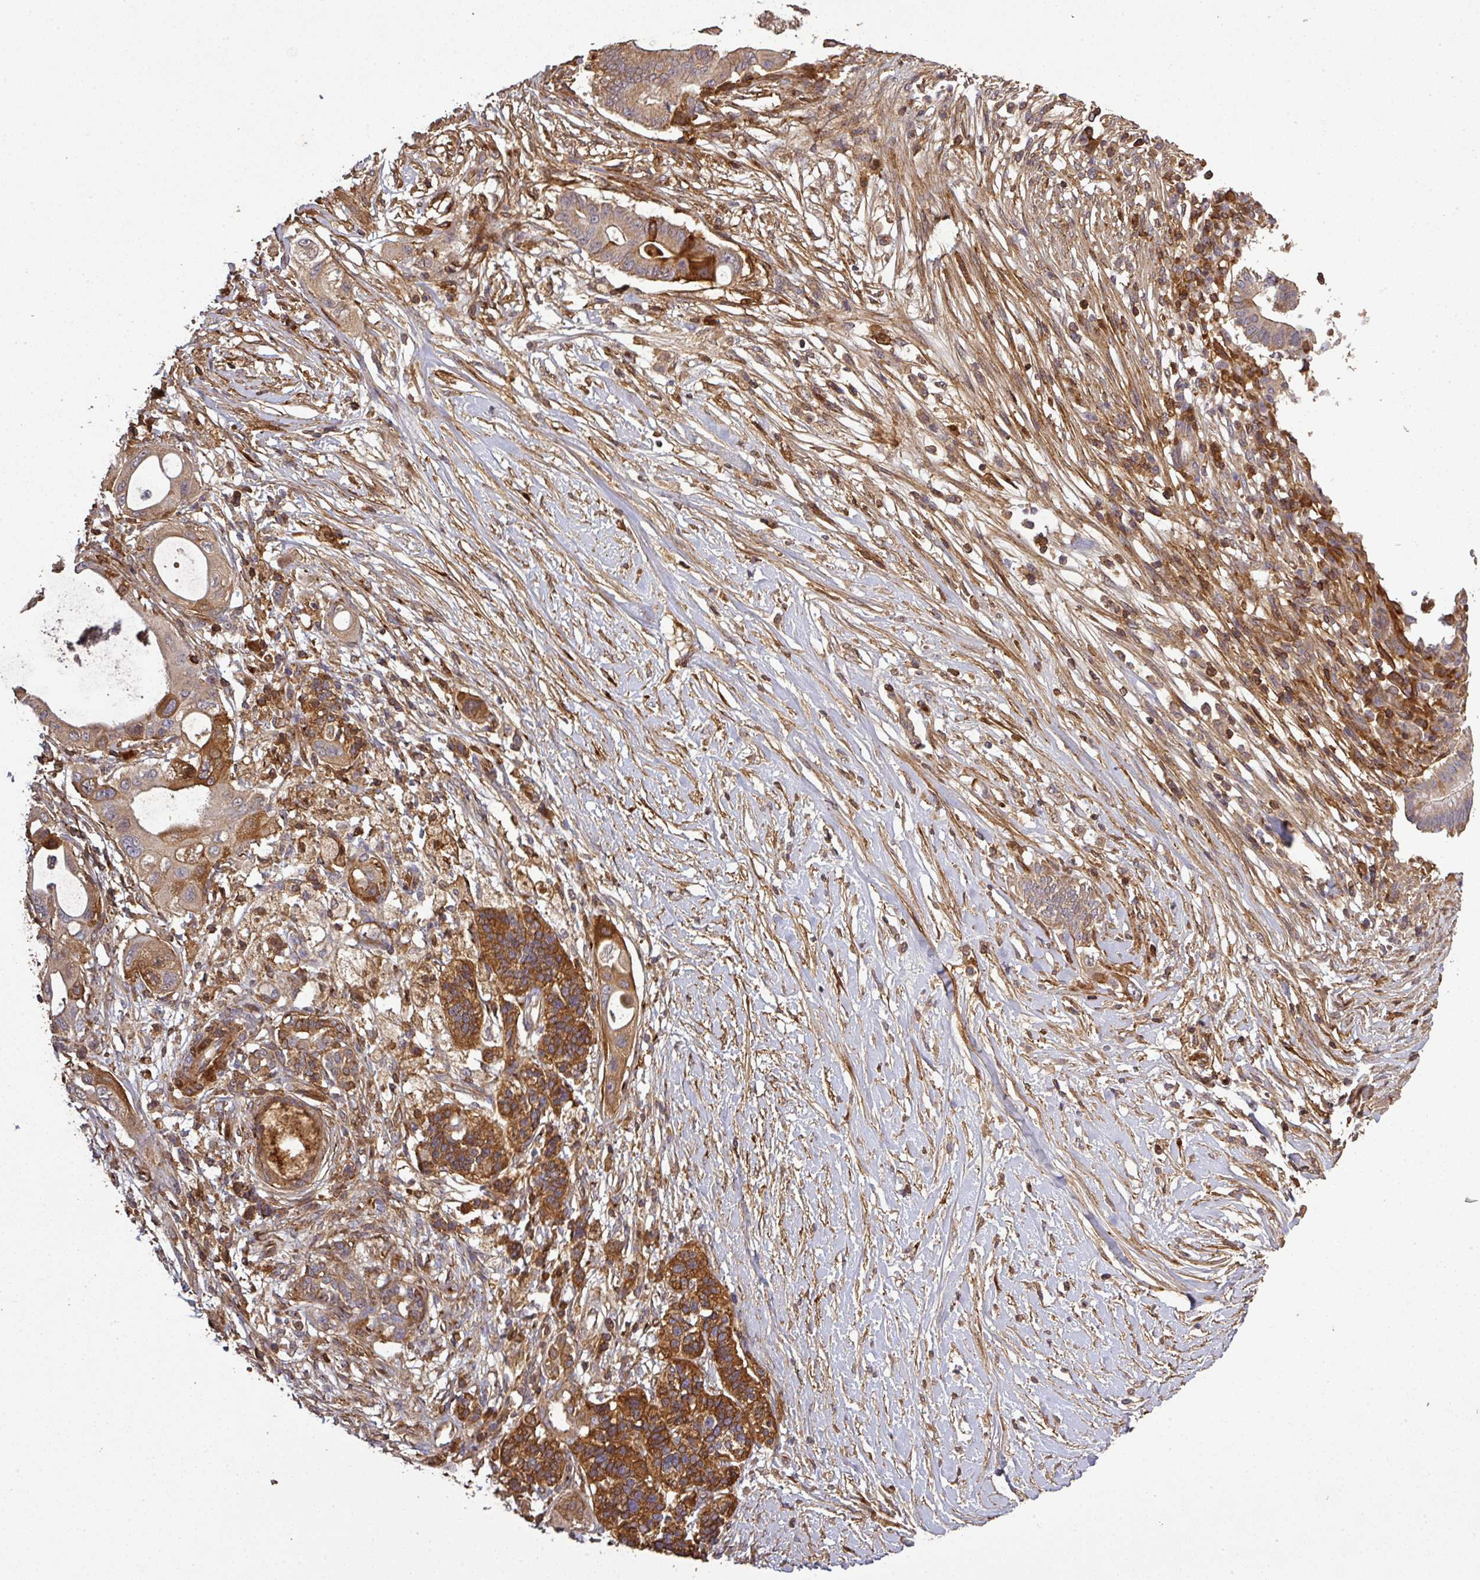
{"staining": {"intensity": "weak", "quantity": ">75%", "location": "cytoplasmic/membranous"}, "tissue": "pancreatic cancer", "cell_type": "Tumor cells", "image_type": "cancer", "snomed": [{"axis": "morphology", "description": "Adenocarcinoma, NOS"}, {"axis": "topography", "description": "Pancreas"}], "caption": "Protein expression analysis of pancreatic adenocarcinoma displays weak cytoplasmic/membranous staining in about >75% of tumor cells.", "gene": "ISLR", "patient": {"sex": "male", "age": 68}}